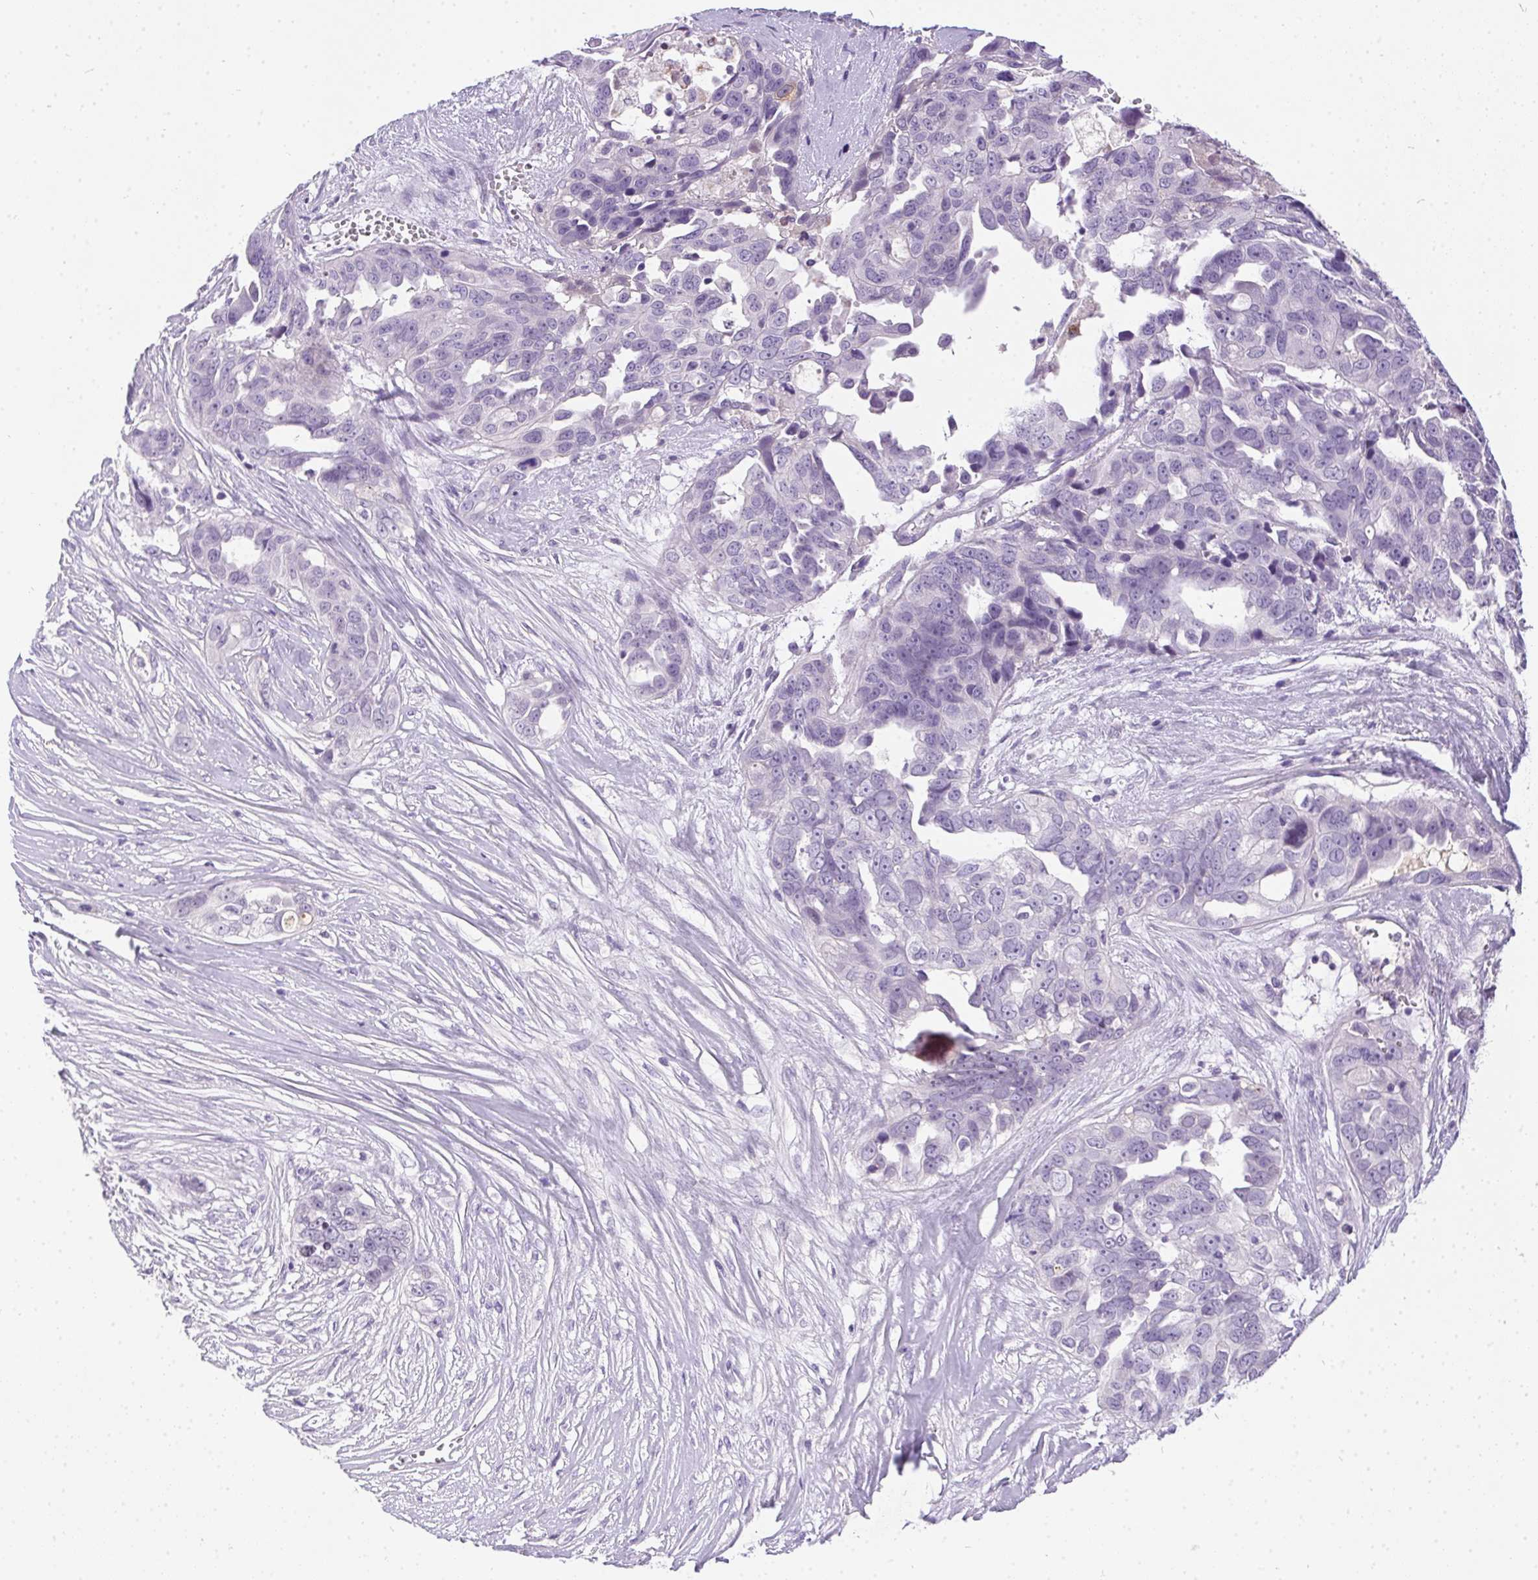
{"staining": {"intensity": "negative", "quantity": "none", "location": "none"}, "tissue": "ovarian cancer", "cell_type": "Tumor cells", "image_type": "cancer", "snomed": [{"axis": "morphology", "description": "Carcinoma, endometroid"}, {"axis": "topography", "description": "Ovary"}], "caption": "Immunohistochemistry (IHC) photomicrograph of endometroid carcinoma (ovarian) stained for a protein (brown), which displays no staining in tumor cells.", "gene": "SSTR4", "patient": {"sex": "female", "age": 70}}